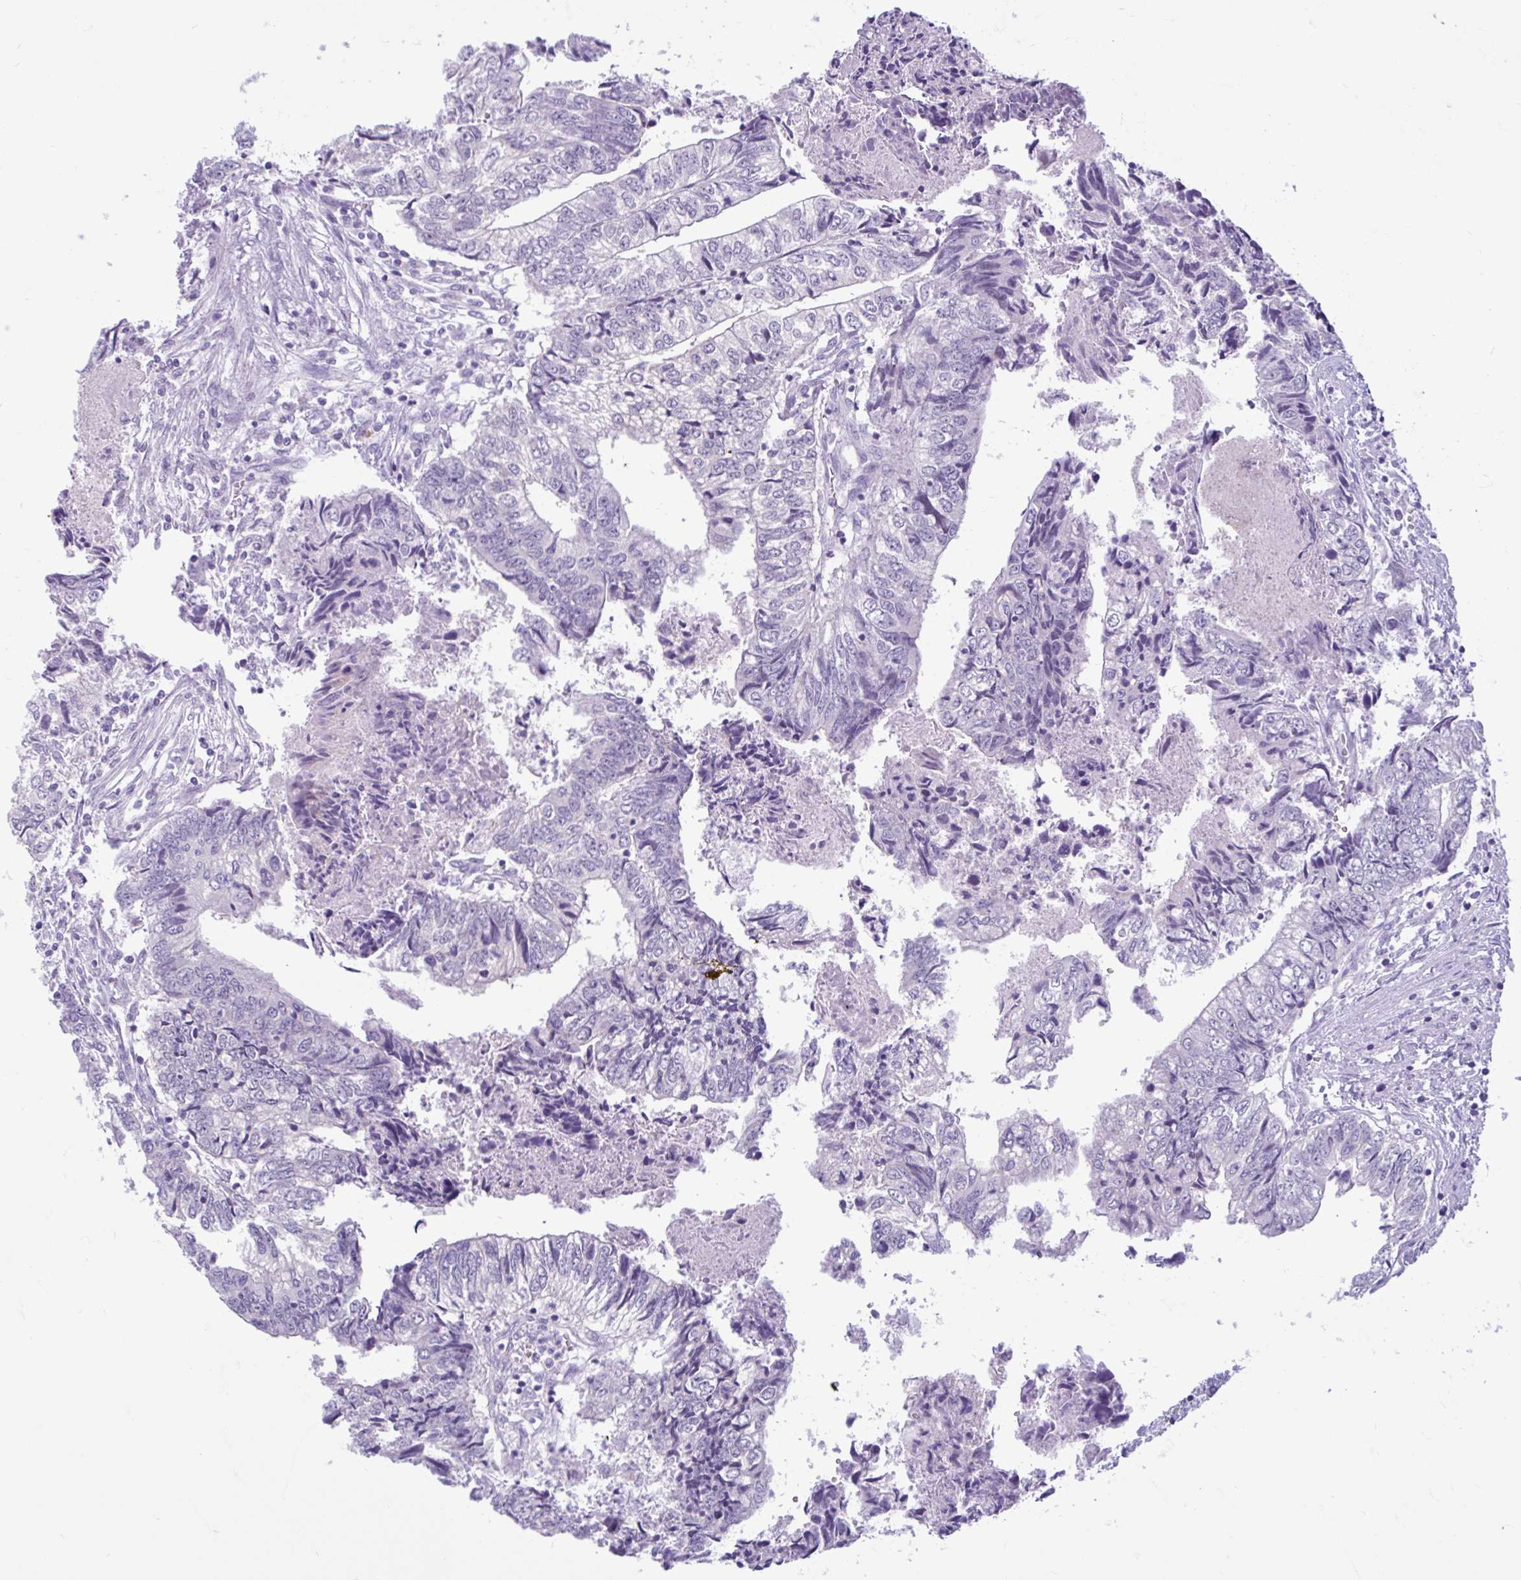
{"staining": {"intensity": "negative", "quantity": "none", "location": "none"}, "tissue": "colorectal cancer", "cell_type": "Tumor cells", "image_type": "cancer", "snomed": [{"axis": "morphology", "description": "Adenocarcinoma, NOS"}, {"axis": "topography", "description": "Colon"}], "caption": "IHC of human colorectal cancer (adenocarcinoma) exhibits no staining in tumor cells.", "gene": "FAM153A", "patient": {"sex": "male", "age": 86}}